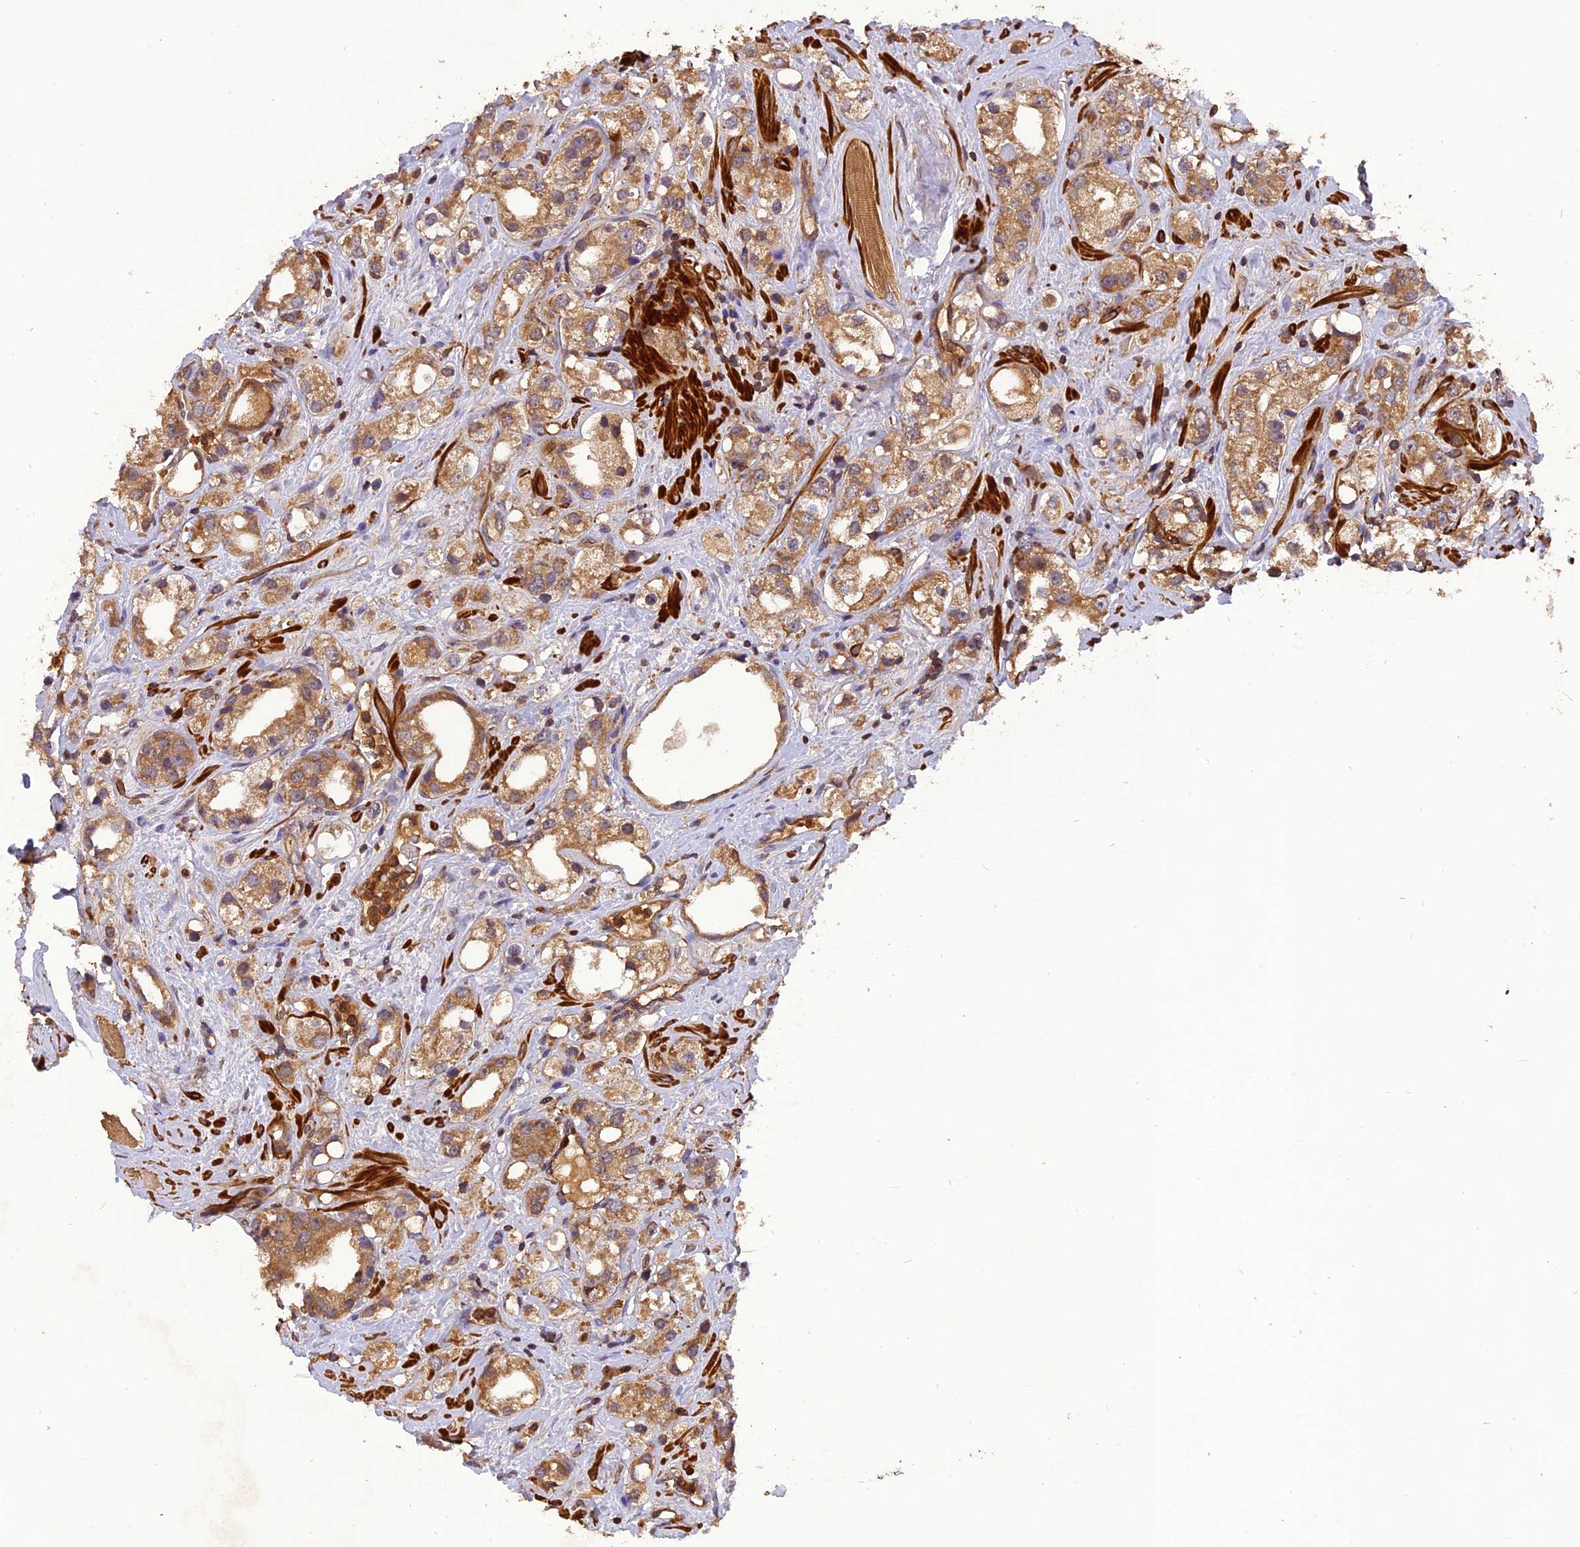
{"staining": {"intensity": "moderate", "quantity": ">75%", "location": "cytoplasmic/membranous"}, "tissue": "prostate cancer", "cell_type": "Tumor cells", "image_type": "cancer", "snomed": [{"axis": "morphology", "description": "Adenocarcinoma, NOS"}, {"axis": "topography", "description": "Prostate"}], "caption": "This is a photomicrograph of IHC staining of prostate adenocarcinoma, which shows moderate staining in the cytoplasmic/membranous of tumor cells.", "gene": "STOML1", "patient": {"sex": "male", "age": 79}}